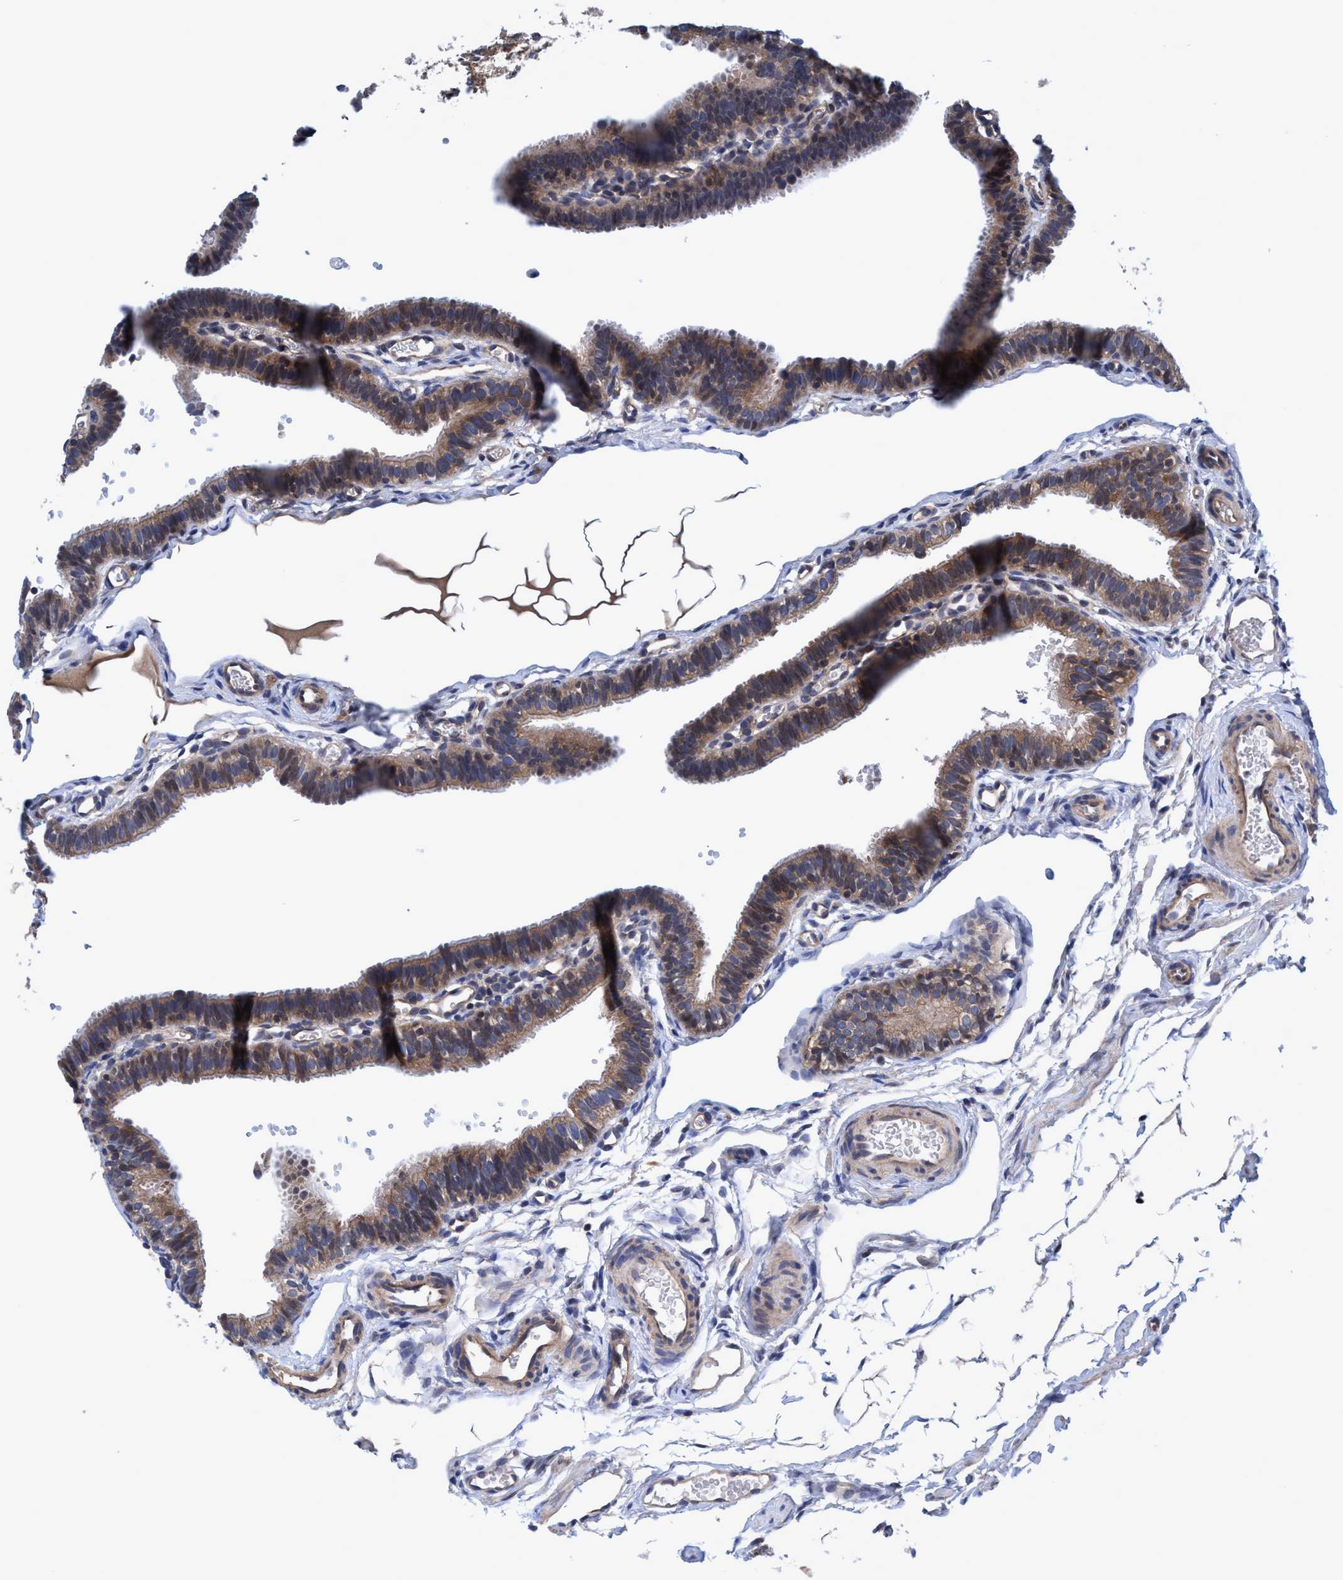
{"staining": {"intensity": "moderate", "quantity": ">75%", "location": "cytoplasmic/membranous"}, "tissue": "fallopian tube", "cell_type": "Glandular cells", "image_type": "normal", "snomed": [{"axis": "morphology", "description": "Normal tissue, NOS"}, {"axis": "topography", "description": "Fallopian tube"}, {"axis": "topography", "description": "Placenta"}], "caption": "Immunohistochemical staining of normal fallopian tube displays moderate cytoplasmic/membranous protein staining in about >75% of glandular cells. (IHC, brightfield microscopy, high magnification).", "gene": "CALCOCO2", "patient": {"sex": "female", "age": 34}}